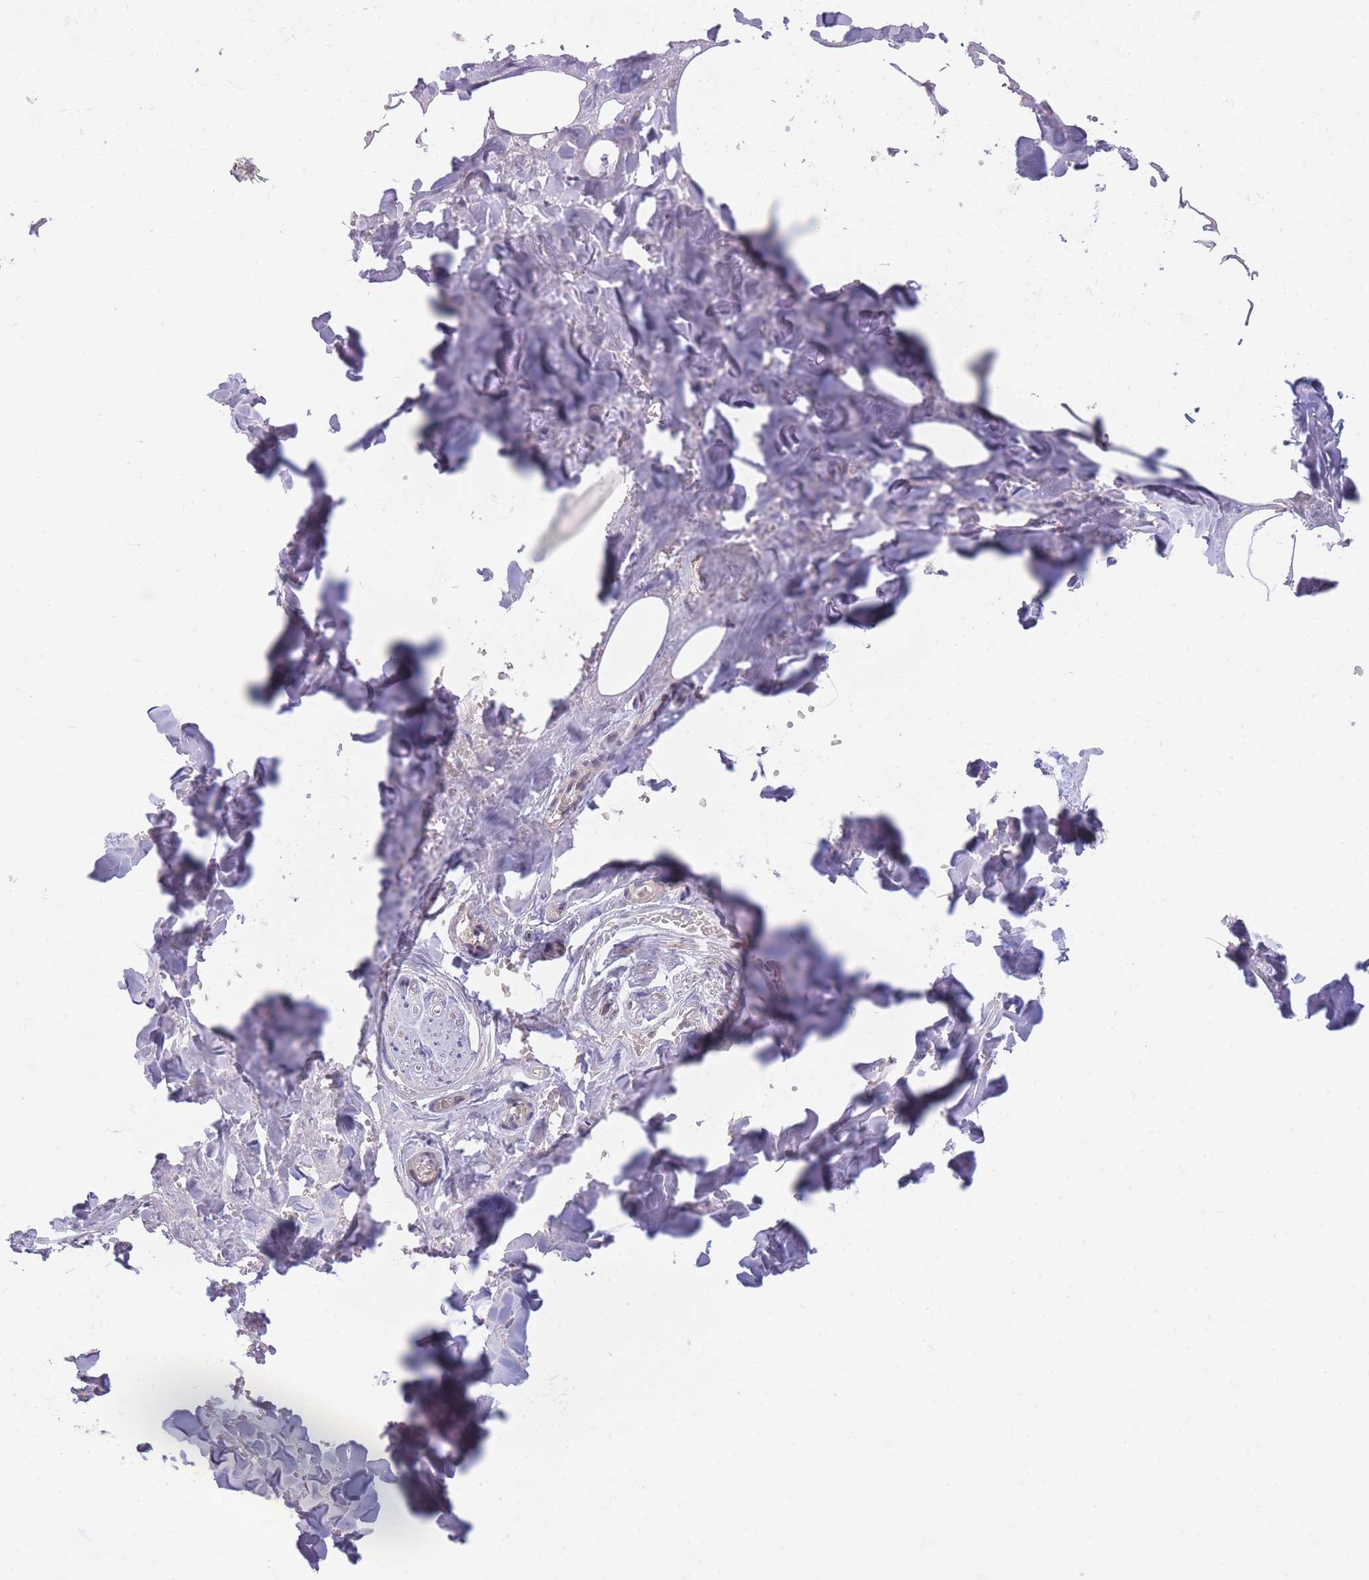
{"staining": {"intensity": "negative", "quantity": "none", "location": "none"}, "tissue": "adipose tissue", "cell_type": "Adipocytes", "image_type": "normal", "snomed": [{"axis": "morphology", "description": "Normal tissue, NOS"}, {"axis": "topography", "description": "Salivary gland"}, {"axis": "topography", "description": "Peripheral nerve tissue"}], "caption": "IHC of normal adipose tissue demonstrates no expression in adipocytes.", "gene": "CRACD", "patient": {"sex": "male", "age": 38}}